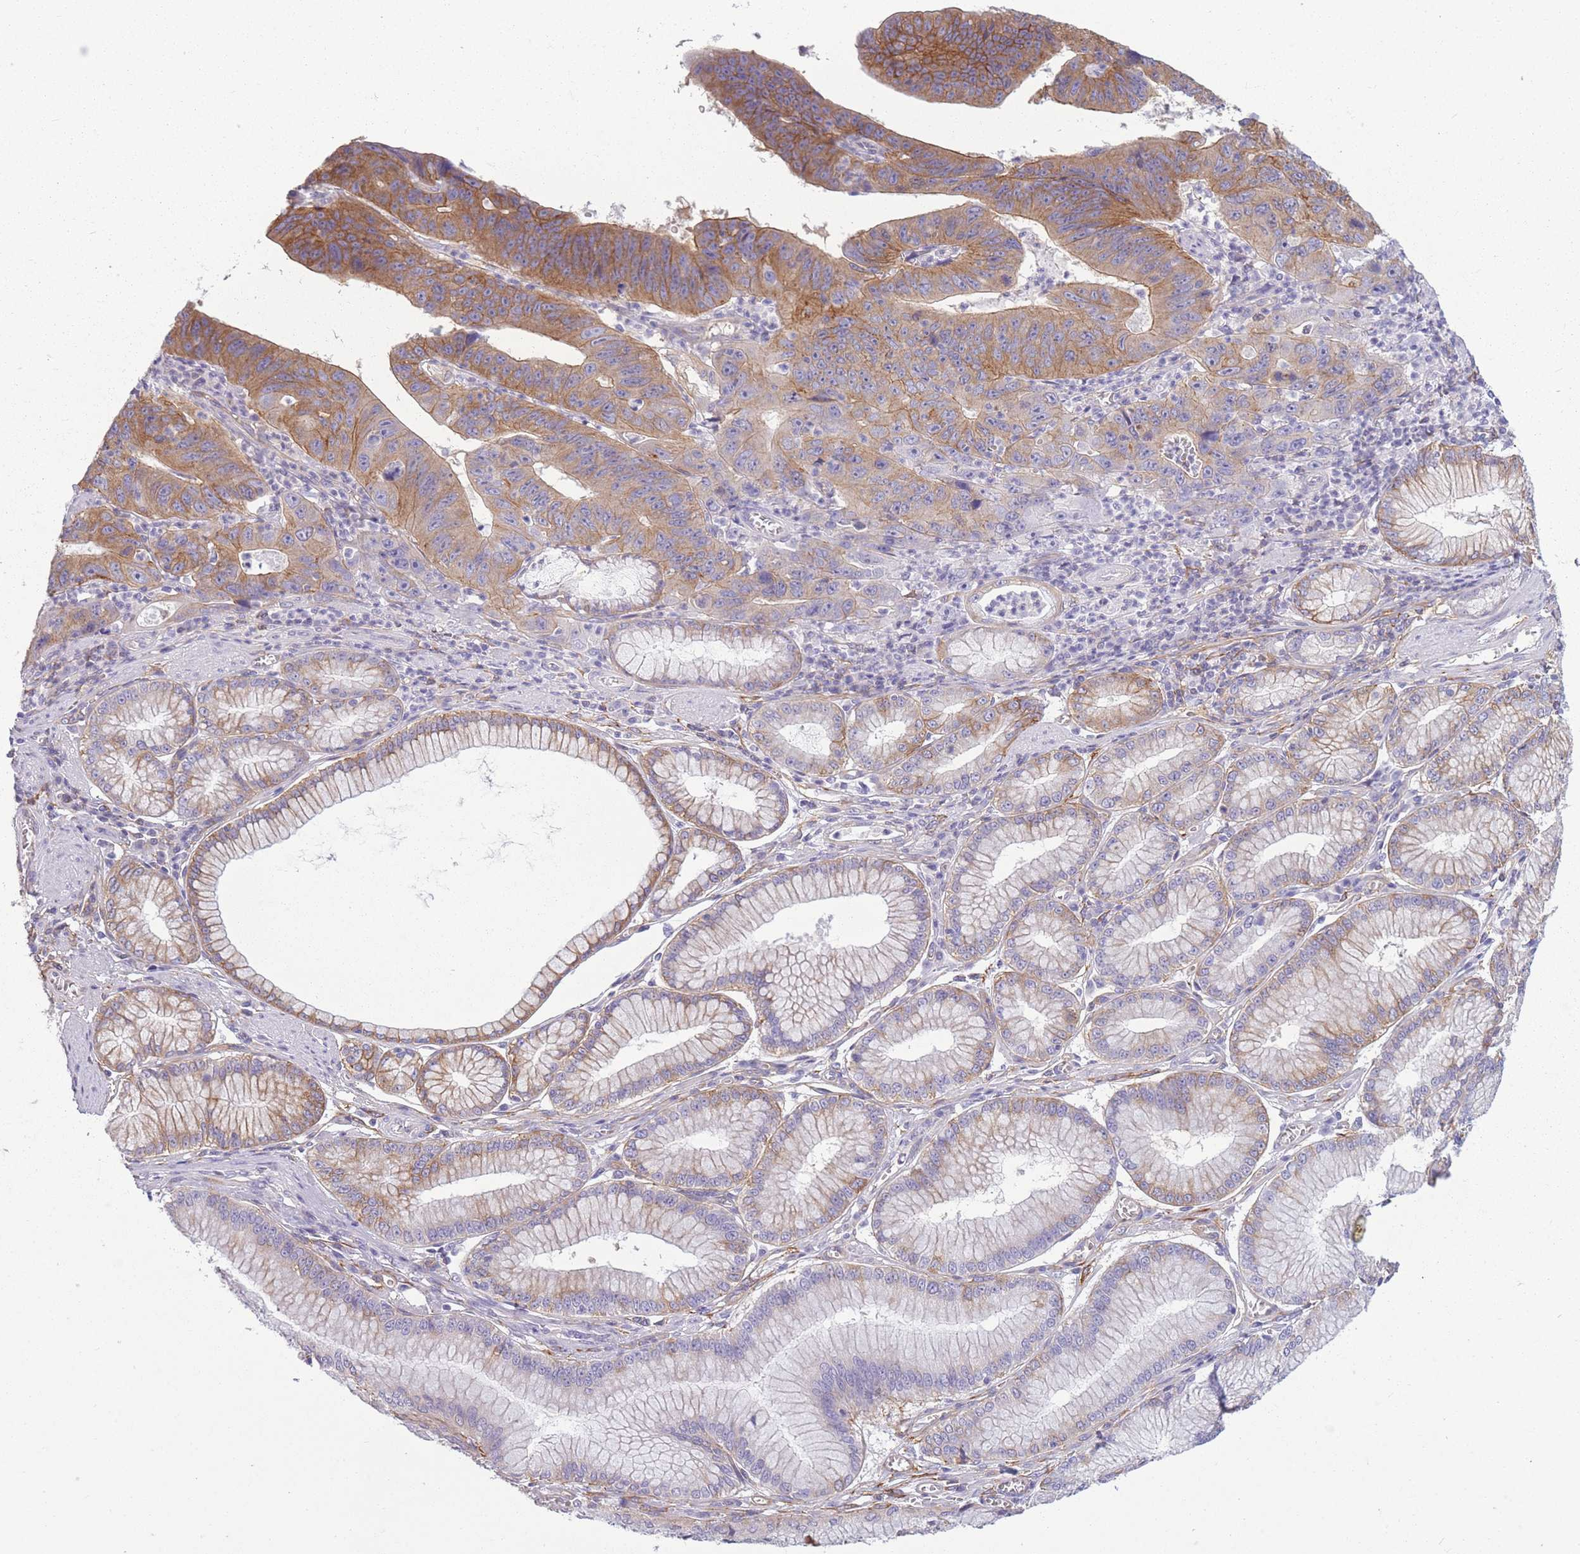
{"staining": {"intensity": "moderate", "quantity": "25%-75%", "location": "cytoplasmic/membranous"}, "tissue": "stomach cancer", "cell_type": "Tumor cells", "image_type": "cancer", "snomed": [{"axis": "morphology", "description": "Adenocarcinoma, NOS"}, {"axis": "topography", "description": "Stomach"}], "caption": "A micrograph of stomach adenocarcinoma stained for a protein reveals moderate cytoplasmic/membranous brown staining in tumor cells.", "gene": "ADD1", "patient": {"sex": "male", "age": 59}}